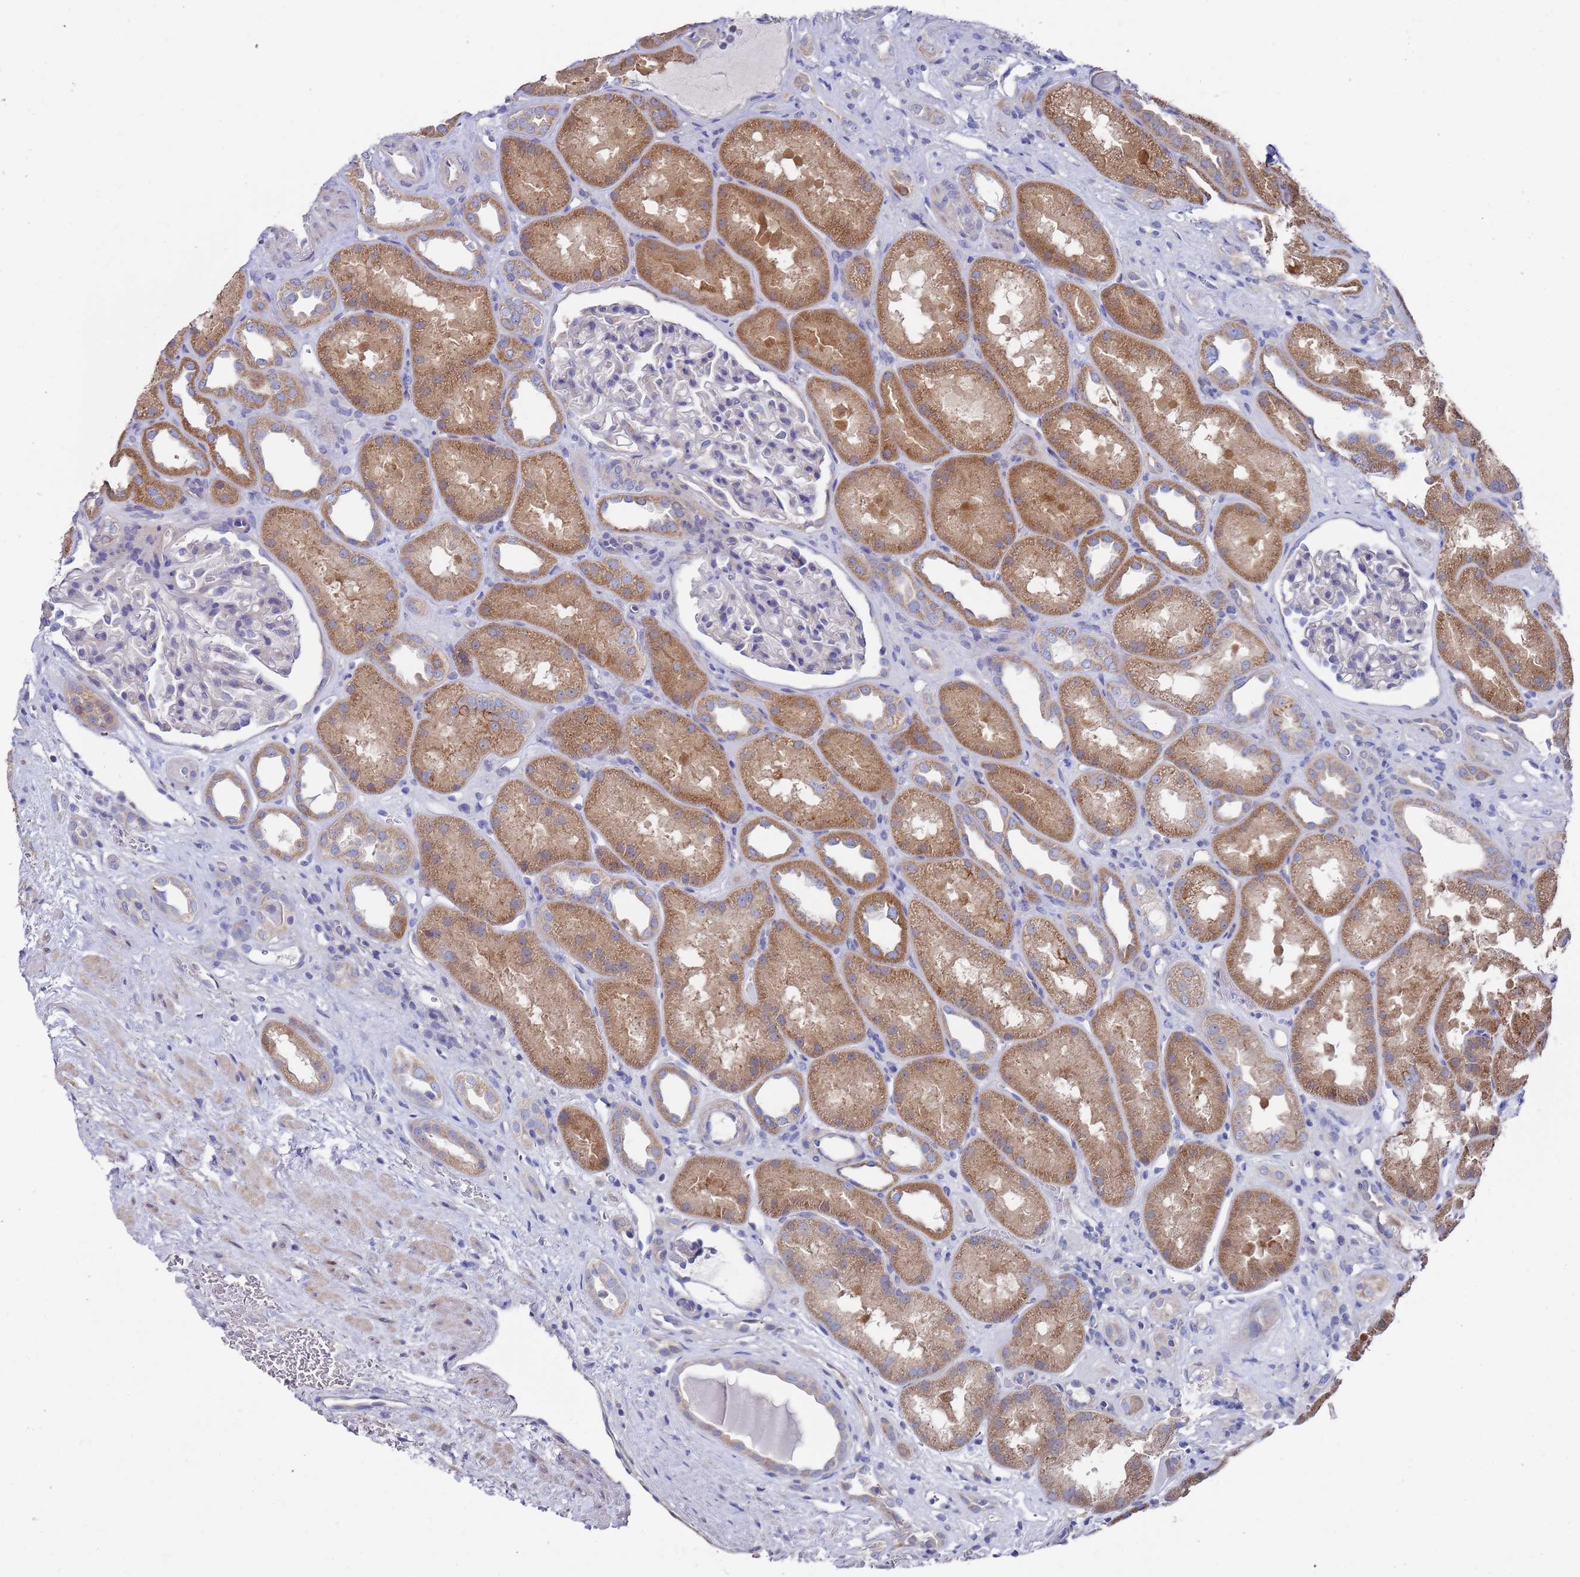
{"staining": {"intensity": "negative", "quantity": "none", "location": "none"}, "tissue": "kidney", "cell_type": "Cells in glomeruli", "image_type": "normal", "snomed": [{"axis": "morphology", "description": "Normal tissue, NOS"}, {"axis": "topography", "description": "Kidney"}], "caption": "This is a image of IHC staining of benign kidney, which shows no staining in cells in glomeruli.", "gene": "SCAPER", "patient": {"sex": "male", "age": 61}}